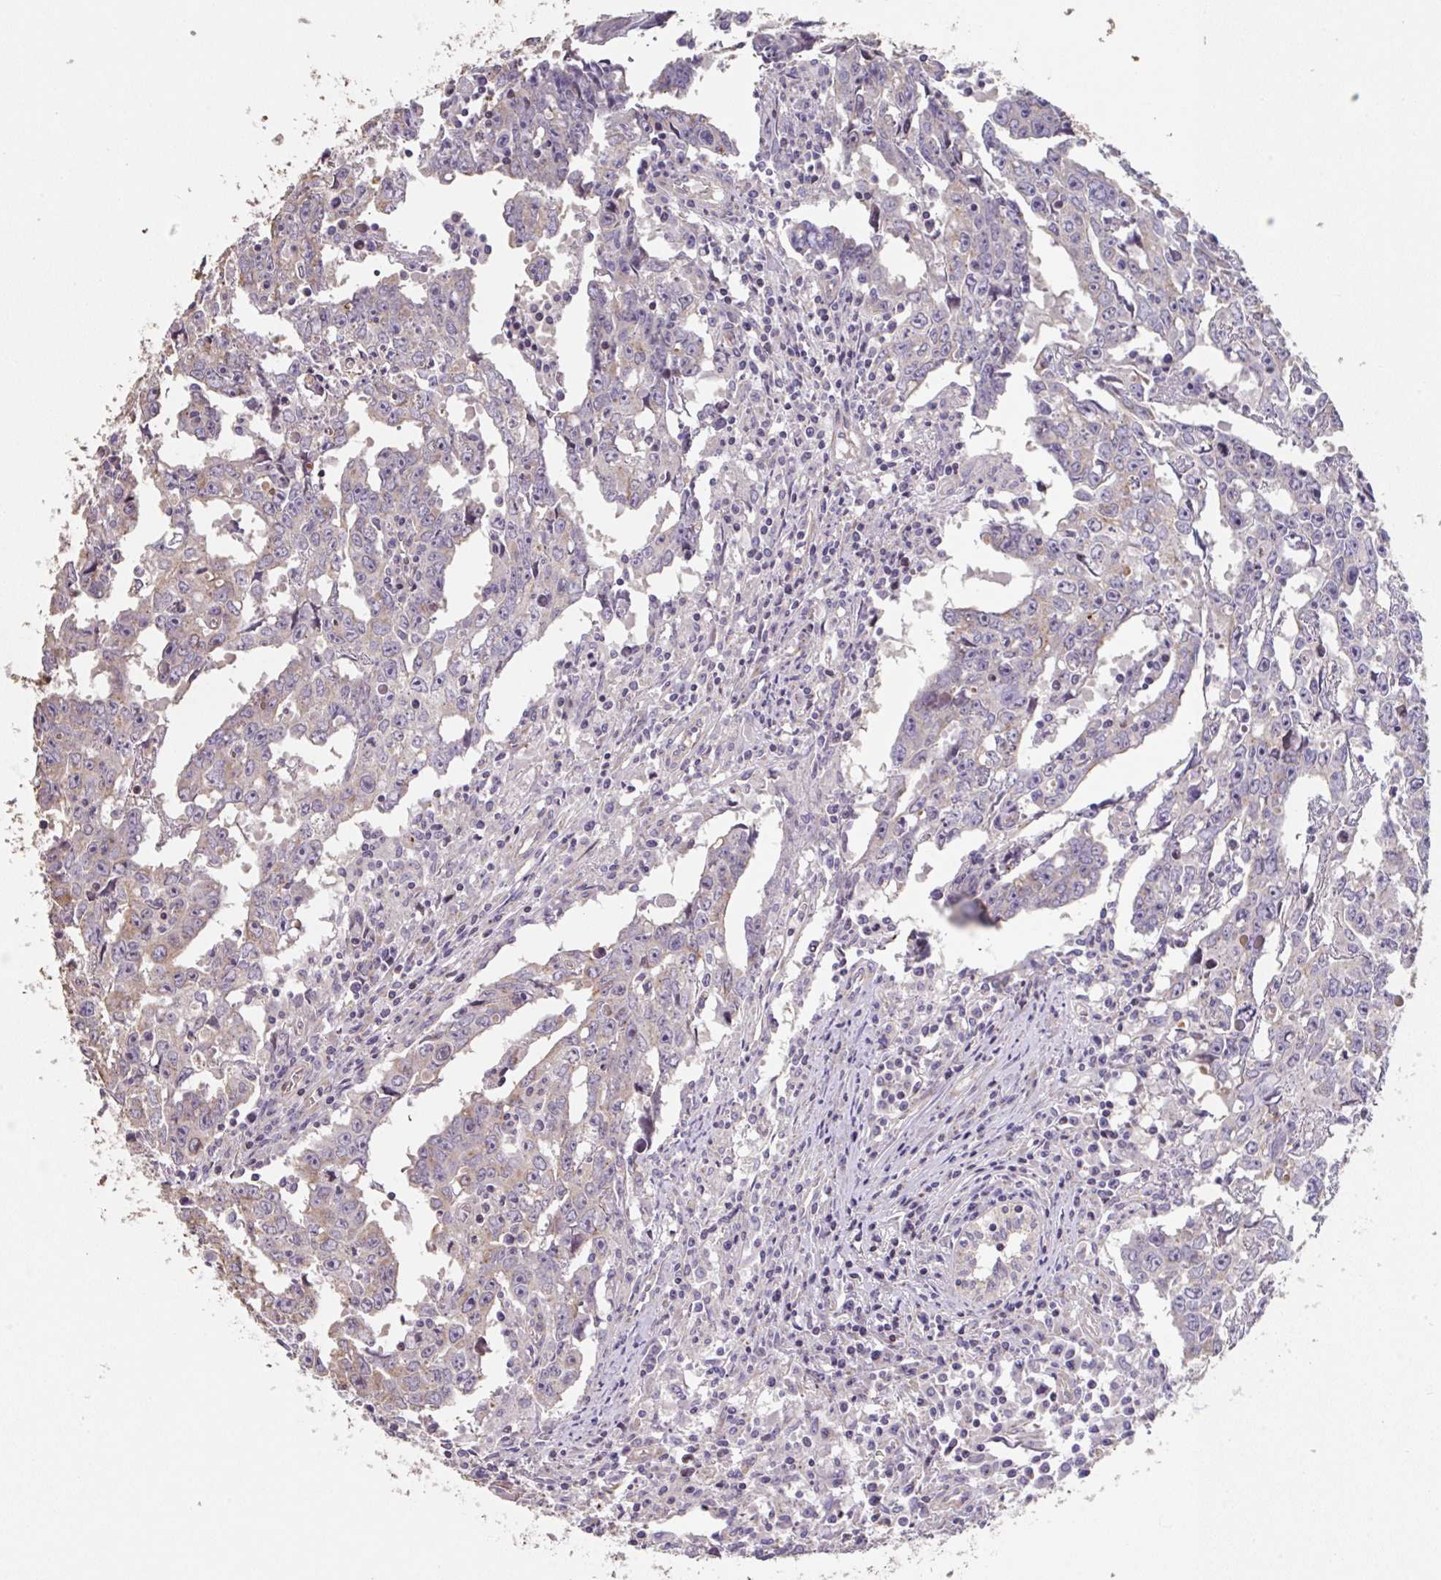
{"staining": {"intensity": "weak", "quantity": "<25%", "location": "cytoplasmic/membranous"}, "tissue": "testis cancer", "cell_type": "Tumor cells", "image_type": "cancer", "snomed": [{"axis": "morphology", "description": "Carcinoma, Embryonal, NOS"}, {"axis": "topography", "description": "Testis"}], "caption": "Immunohistochemistry (IHC) micrograph of neoplastic tissue: human testis embryonal carcinoma stained with DAB demonstrates no significant protein positivity in tumor cells.", "gene": "RUNDC3B", "patient": {"sex": "male", "age": 22}}